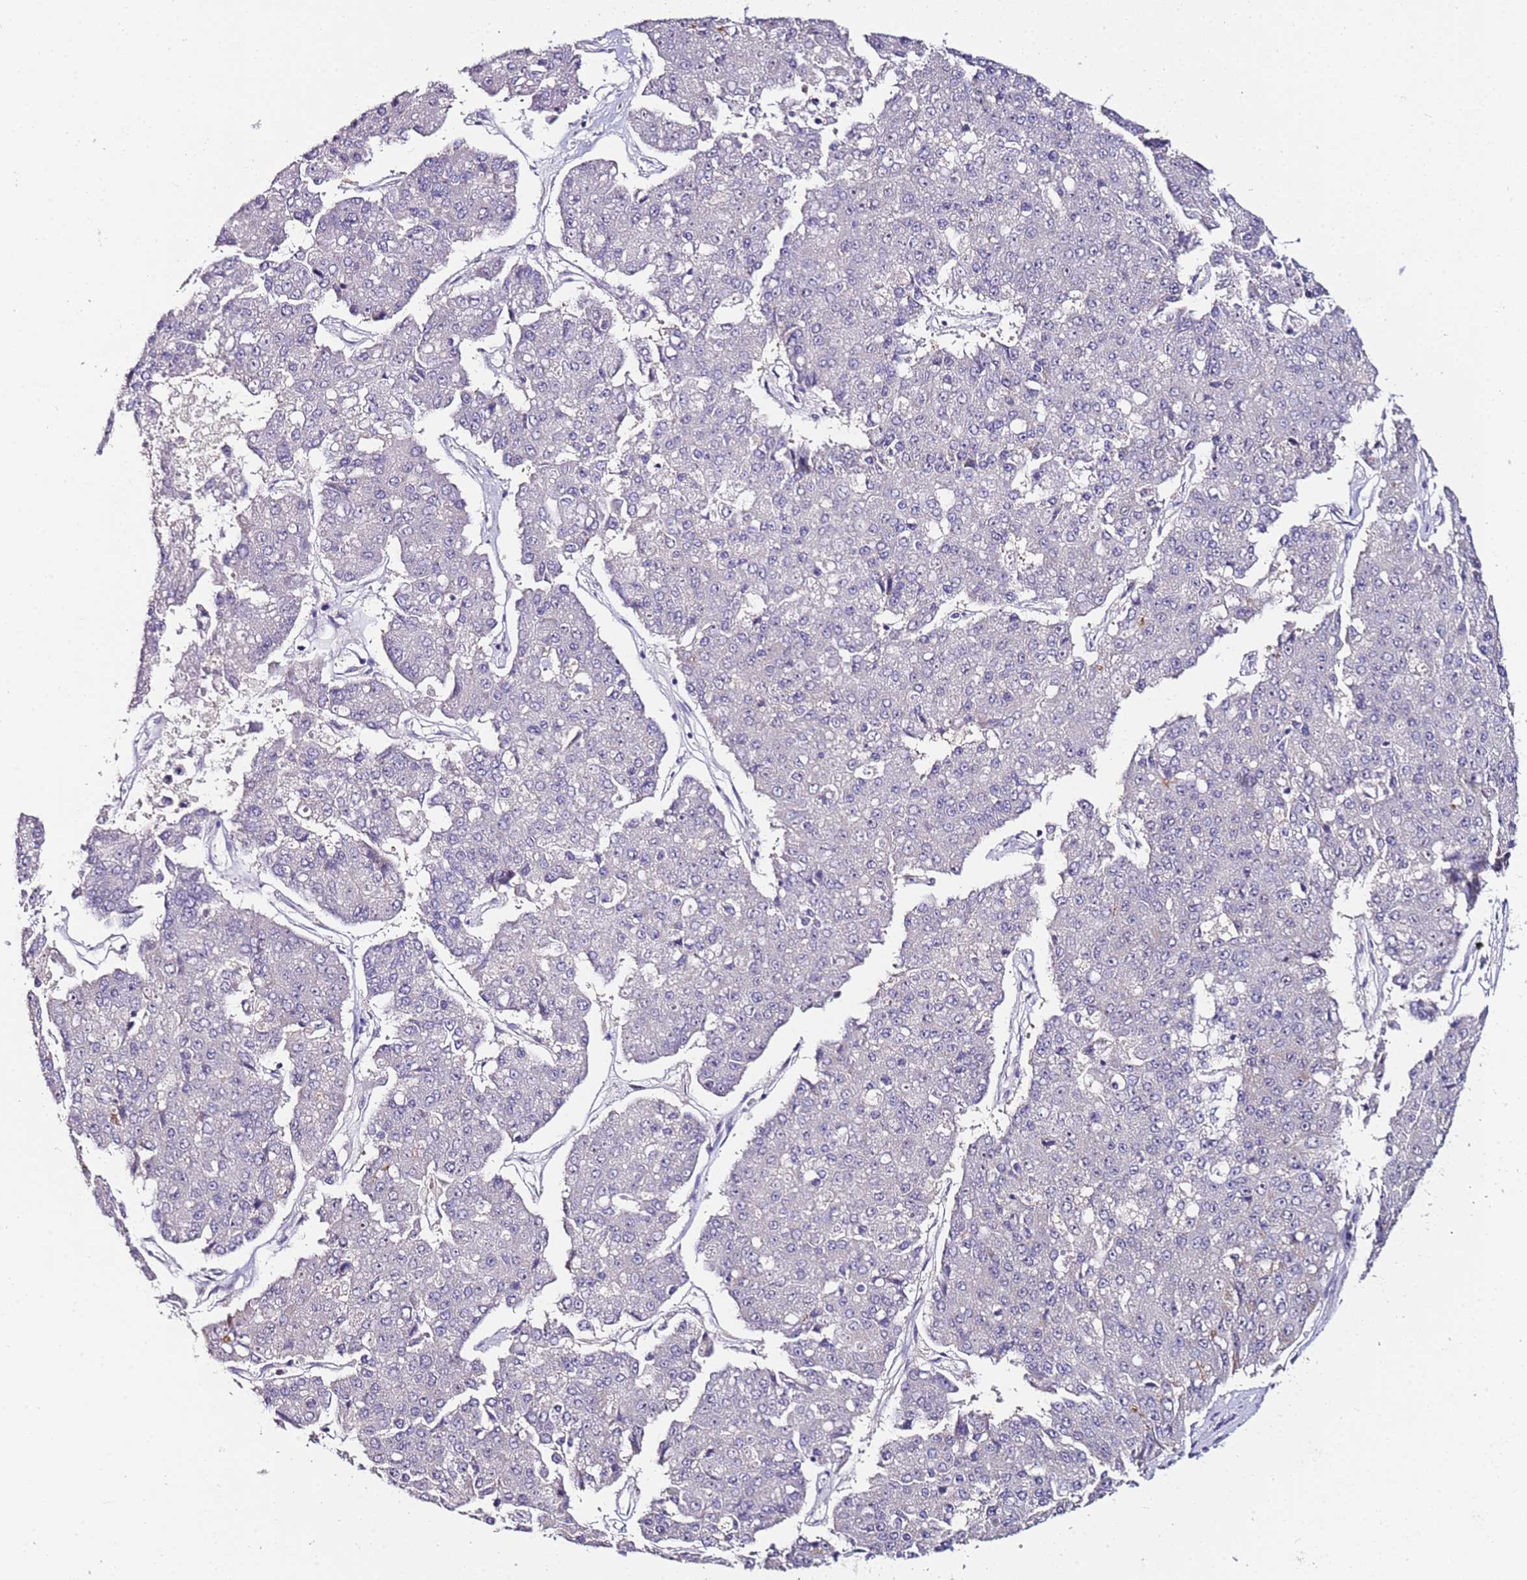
{"staining": {"intensity": "negative", "quantity": "none", "location": "none"}, "tissue": "pancreatic cancer", "cell_type": "Tumor cells", "image_type": "cancer", "snomed": [{"axis": "morphology", "description": "Adenocarcinoma, NOS"}, {"axis": "topography", "description": "Pancreas"}], "caption": "The IHC histopathology image has no significant staining in tumor cells of pancreatic cancer tissue.", "gene": "SRRM5", "patient": {"sex": "male", "age": 50}}